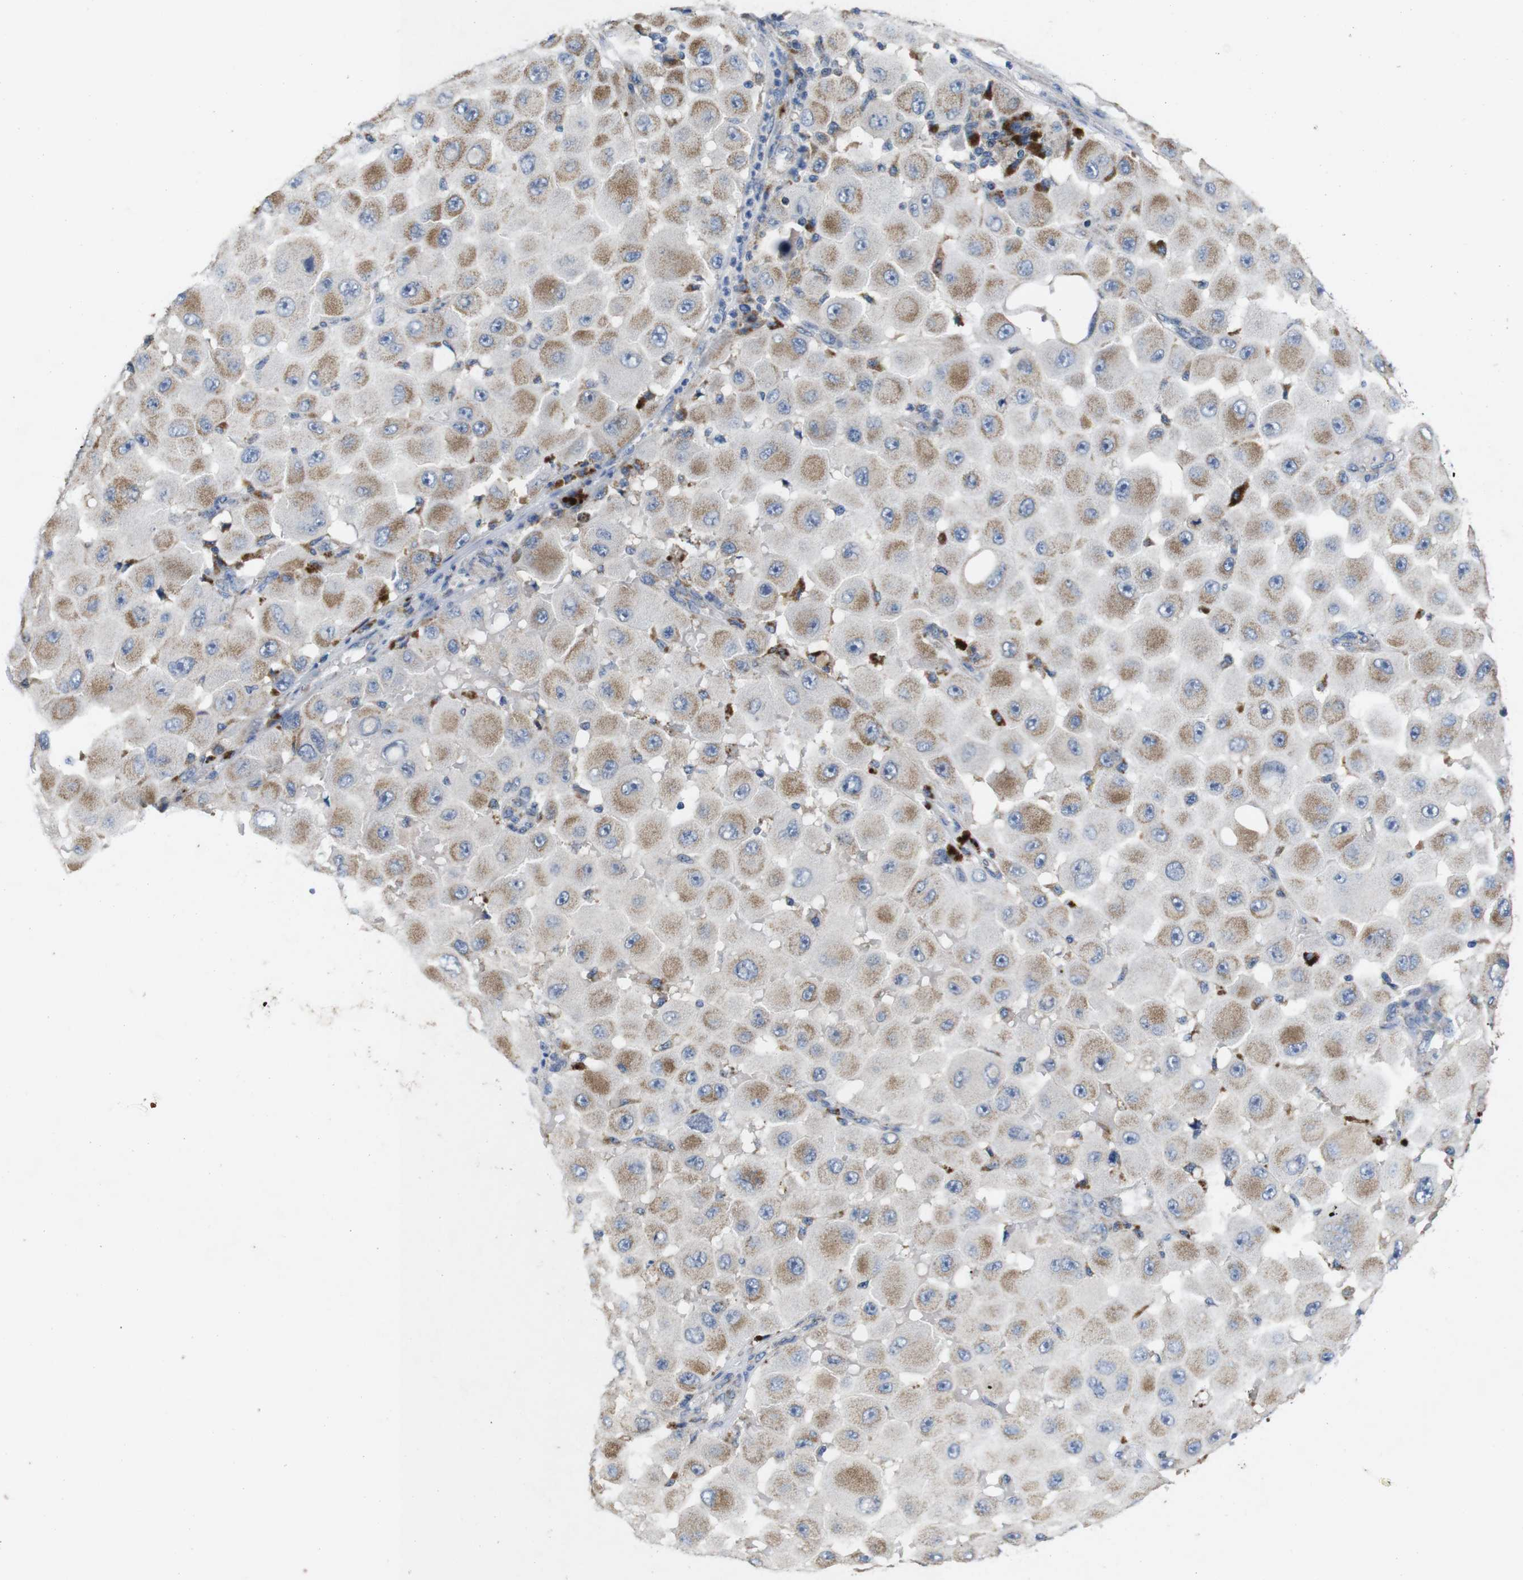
{"staining": {"intensity": "moderate", "quantity": ">75%", "location": "cytoplasmic/membranous"}, "tissue": "melanoma", "cell_type": "Tumor cells", "image_type": "cancer", "snomed": [{"axis": "morphology", "description": "Malignant melanoma, NOS"}, {"axis": "topography", "description": "Skin"}], "caption": "Human malignant melanoma stained for a protein (brown) exhibits moderate cytoplasmic/membranous positive positivity in about >75% of tumor cells.", "gene": "F2RL1", "patient": {"sex": "female", "age": 81}}